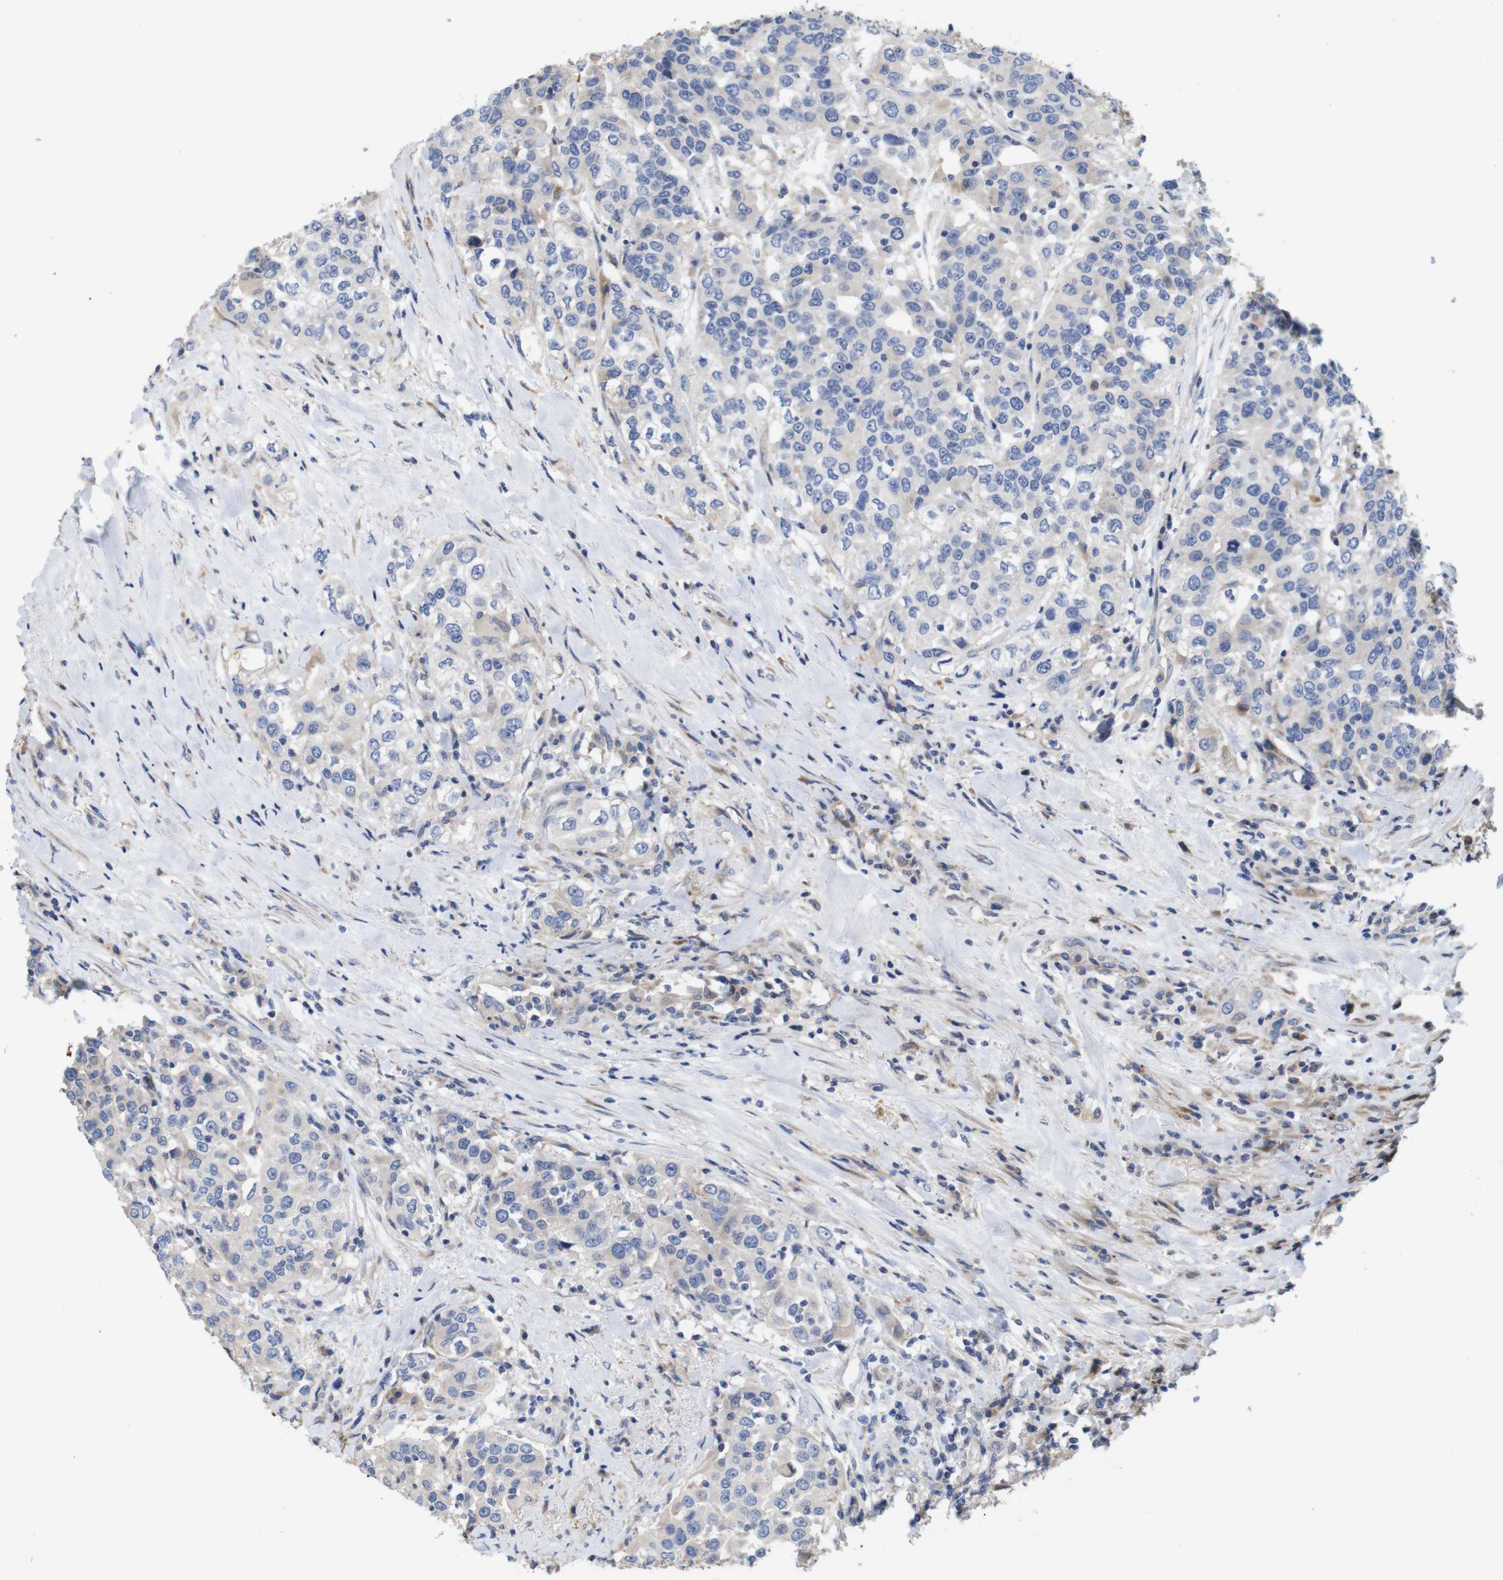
{"staining": {"intensity": "moderate", "quantity": "<25%", "location": "cytoplasmic/membranous"}, "tissue": "urothelial cancer", "cell_type": "Tumor cells", "image_type": "cancer", "snomed": [{"axis": "morphology", "description": "Urothelial carcinoma, High grade"}, {"axis": "topography", "description": "Urinary bladder"}], "caption": "Immunohistochemical staining of urothelial carcinoma (high-grade) displays moderate cytoplasmic/membranous protein staining in approximately <25% of tumor cells.", "gene": "SPRY3", "patient": {"sex": "female", "age": 80}}